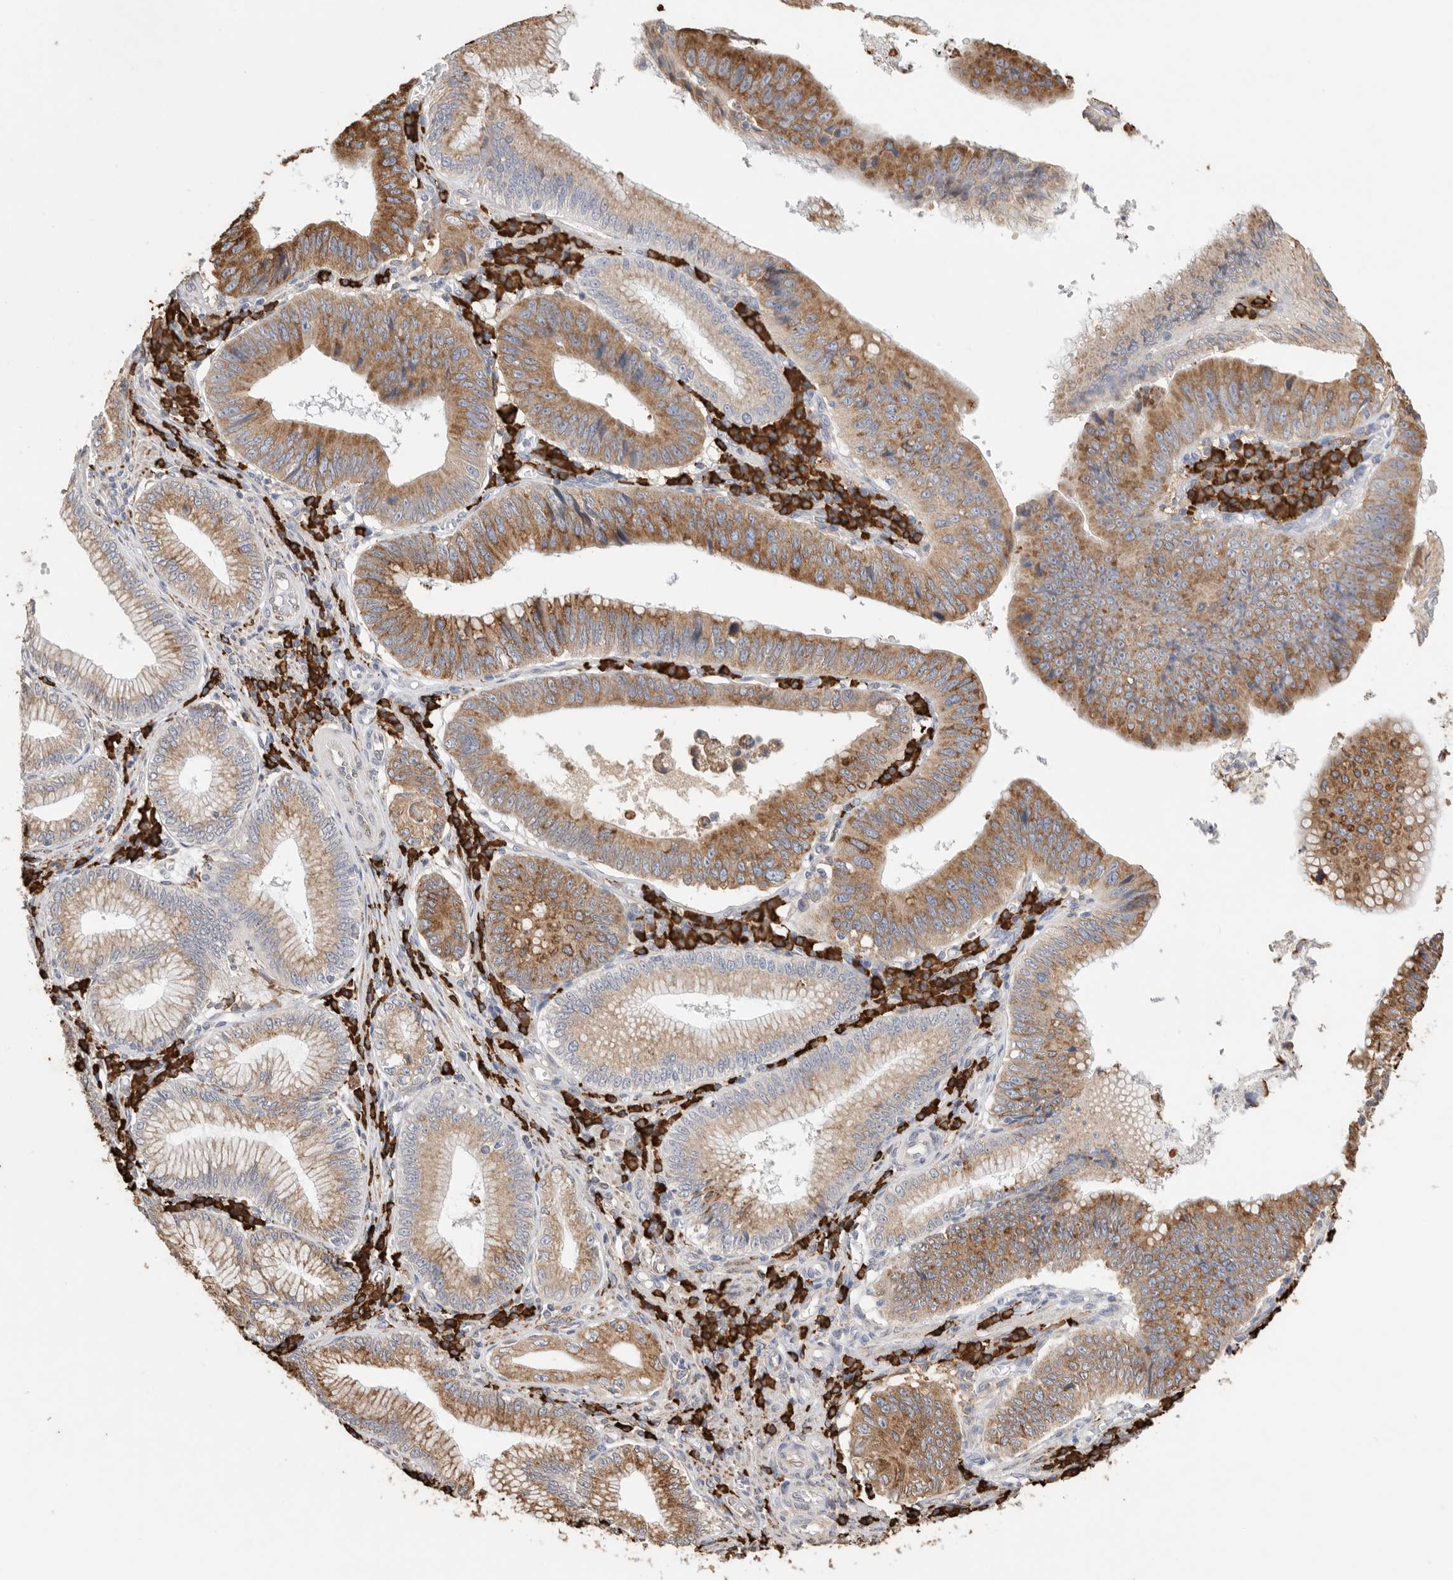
{"staining": {"intensity": "moderate", "quantity": ">75%", "location": "cytoplasmic/membranous"}, "tissue": "stomach cancer", "cell_type": "Tumor cells", "image_type": "cancer", "snomed": [{"axis": "morphology", "description": "Adenocarcinoma, NOS"}, {"axis": "topography", "description": "Stomach"}], "caption": "Adenocarcinoma (stomach) was stained to show a protein in brown. There is medium levels of moderate cytoplasmic/membranous expression in about >75% of tumor cells.", "gene": "BLOC1S5", "patient": {"sex": "male", "age": 59}}